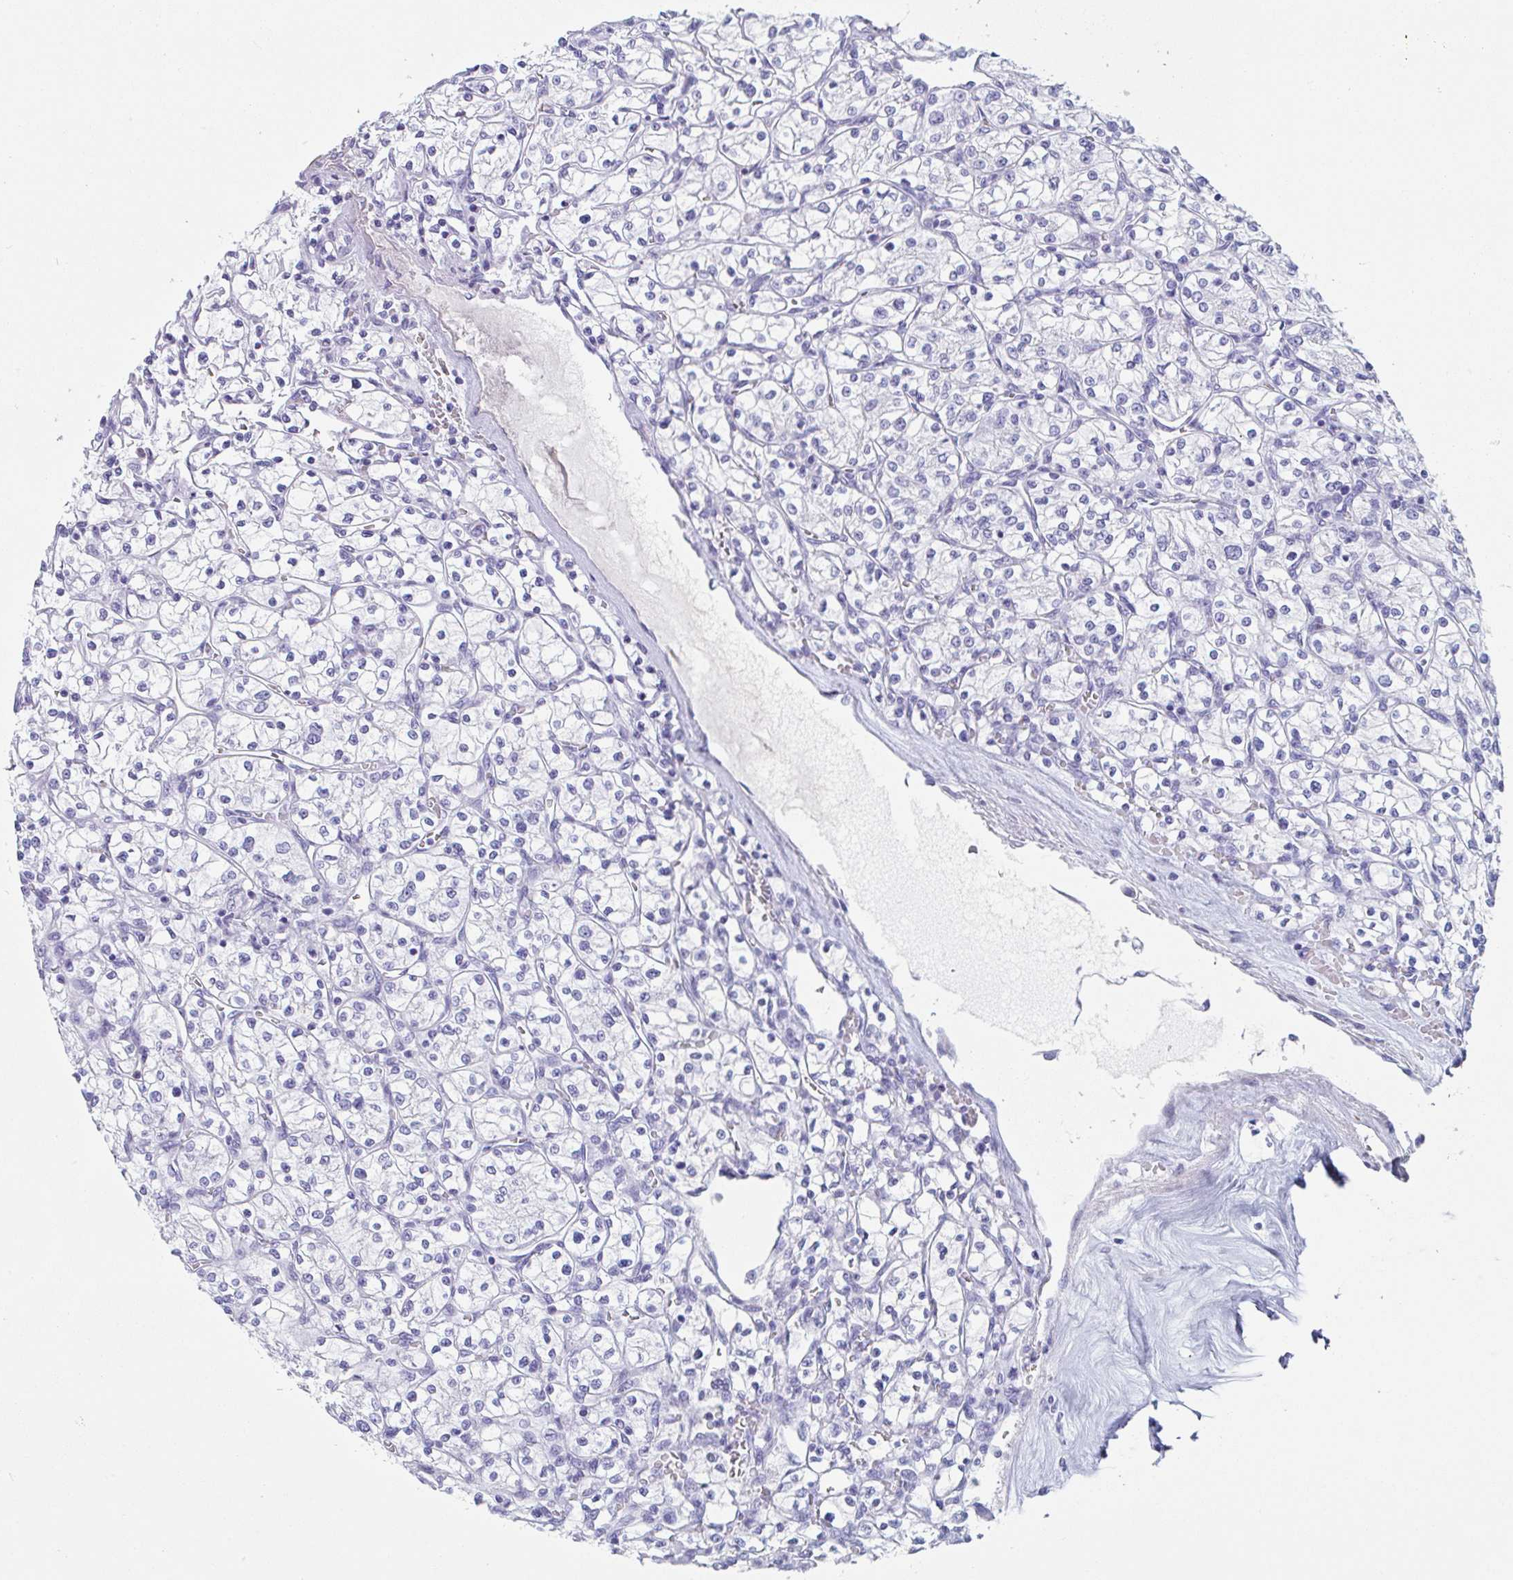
{"staining": {"intensity": "negative", "quantity": "none", "location": "none"}, "tissue": "renal cancer", "cell_type": "Tumor cells", "image_type": "cancer", "snomed": [{"axis": "morphology", "description": "Adenocarcinoma, NOS"}, {"axis": "topography", "description": "Kidney"}], "caption": "A micrograph of adenocarcinoma (renal) stained for a protein reveals no brown staining in tumor cells.", "gene": "TAS2R41", "patient": {"sex": "female", "age": 64}}